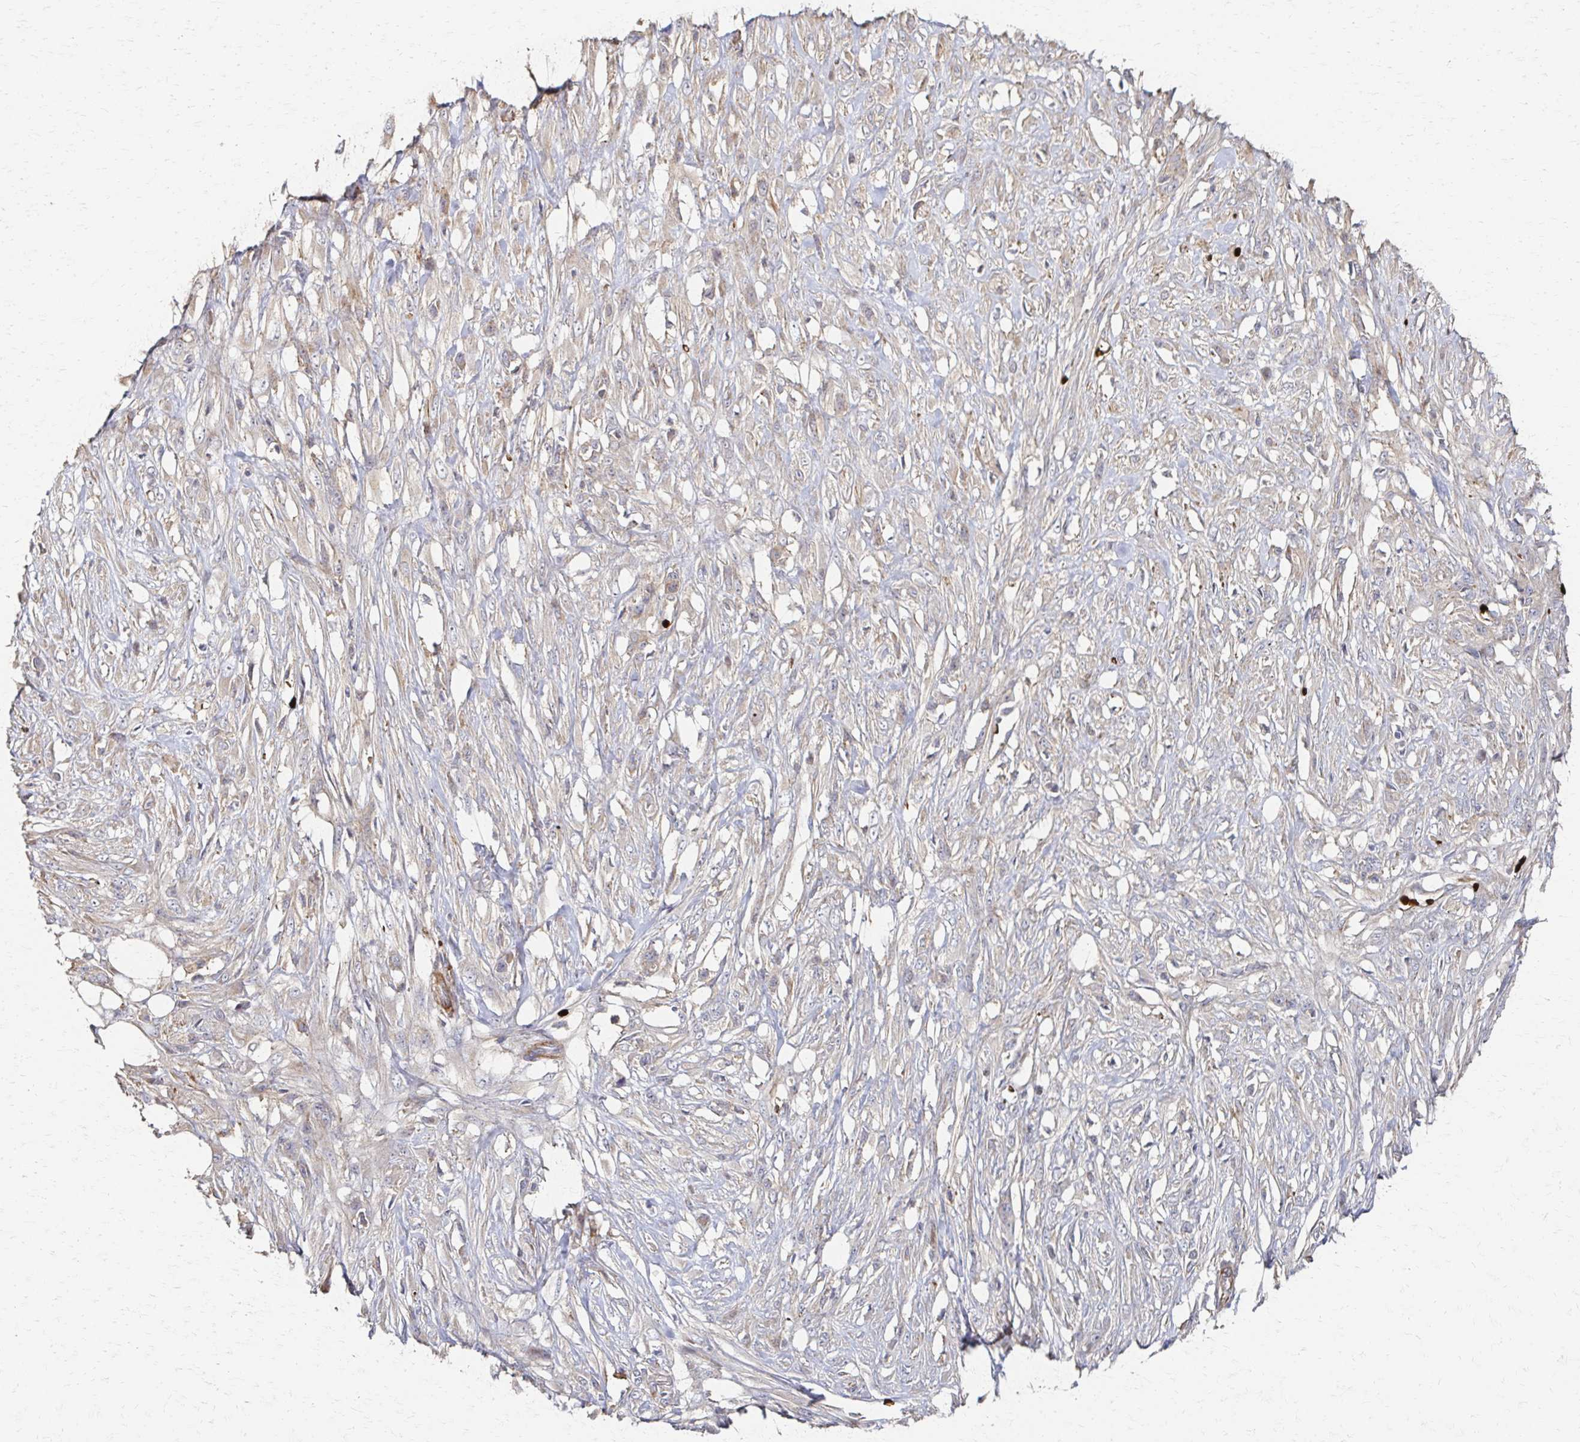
{"staining": {"intensity": "weak", "quantity": "<25%", "location": "cytoplasmic/membranous"}, "tissue": "skin cancer", "cell_type": "Tumor cells", "image_type": "cancer", "snomed": [{"axis": "morphology", "description": "Squamous cell carcinoma, NOS"}, {"axis": "topography", "description": "Skin"}], "caption": "Immunohistochemistry of skin squamous cell carcinoma reveals no staining in tumor cells.", "gene": "SKA2", "patient": {"sex": "female", "age": 59}}